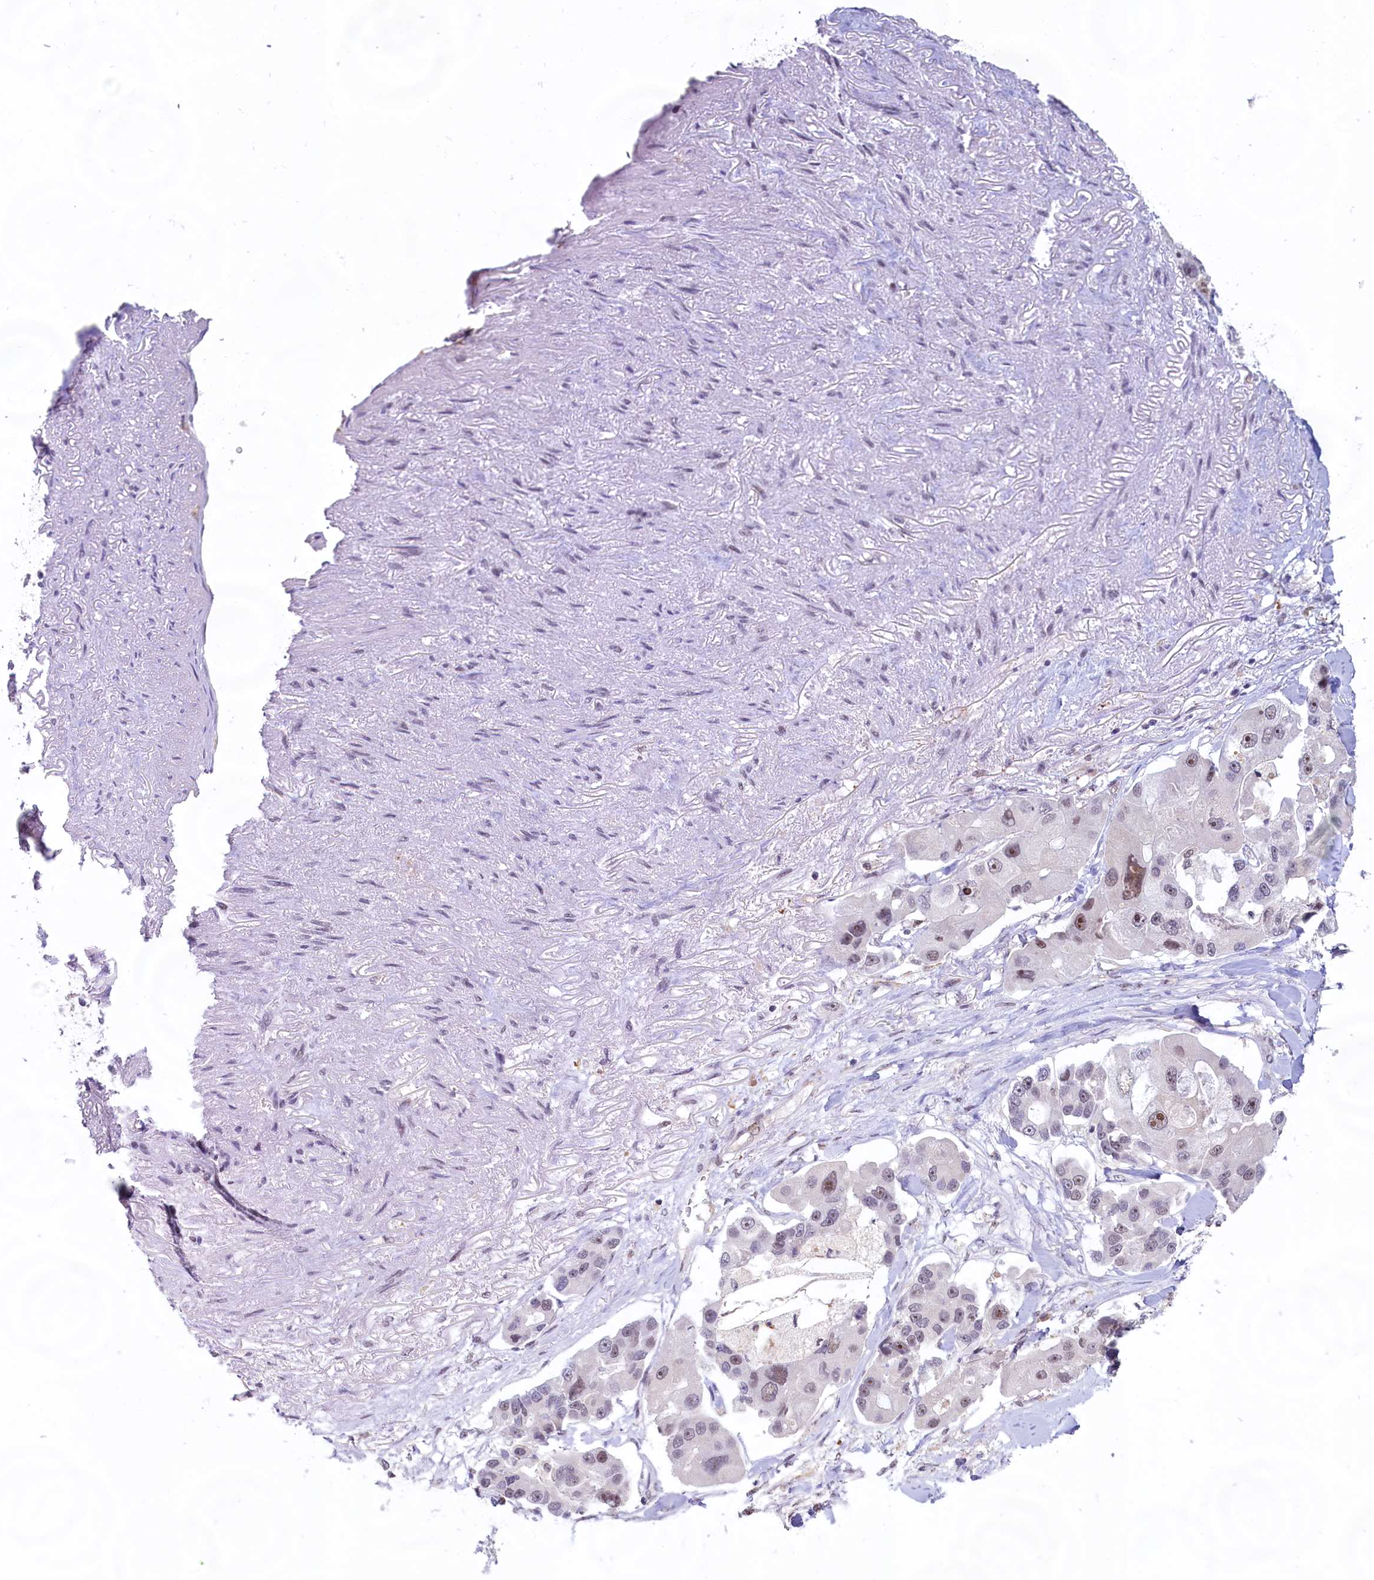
{"staining": {"intensity": "moderate", "quantity": "<25%", "location": "nuclear"}, "tissue": "lung cancer", "cell_type": "Tumor cells", "image_type": "cancer", "snomed": [{"axis": "morphology", "description": "Adenocarcinoma, NOS"}, {"axis": "topography", "description": "Lung"}], "caption": "The photomicrograph reveals a brown stain indicating the presence of a protein in the nuclear of tumor cells in lung cancer.", "gene": "C1D", "patient": {"sex": "female", "age": 54}}